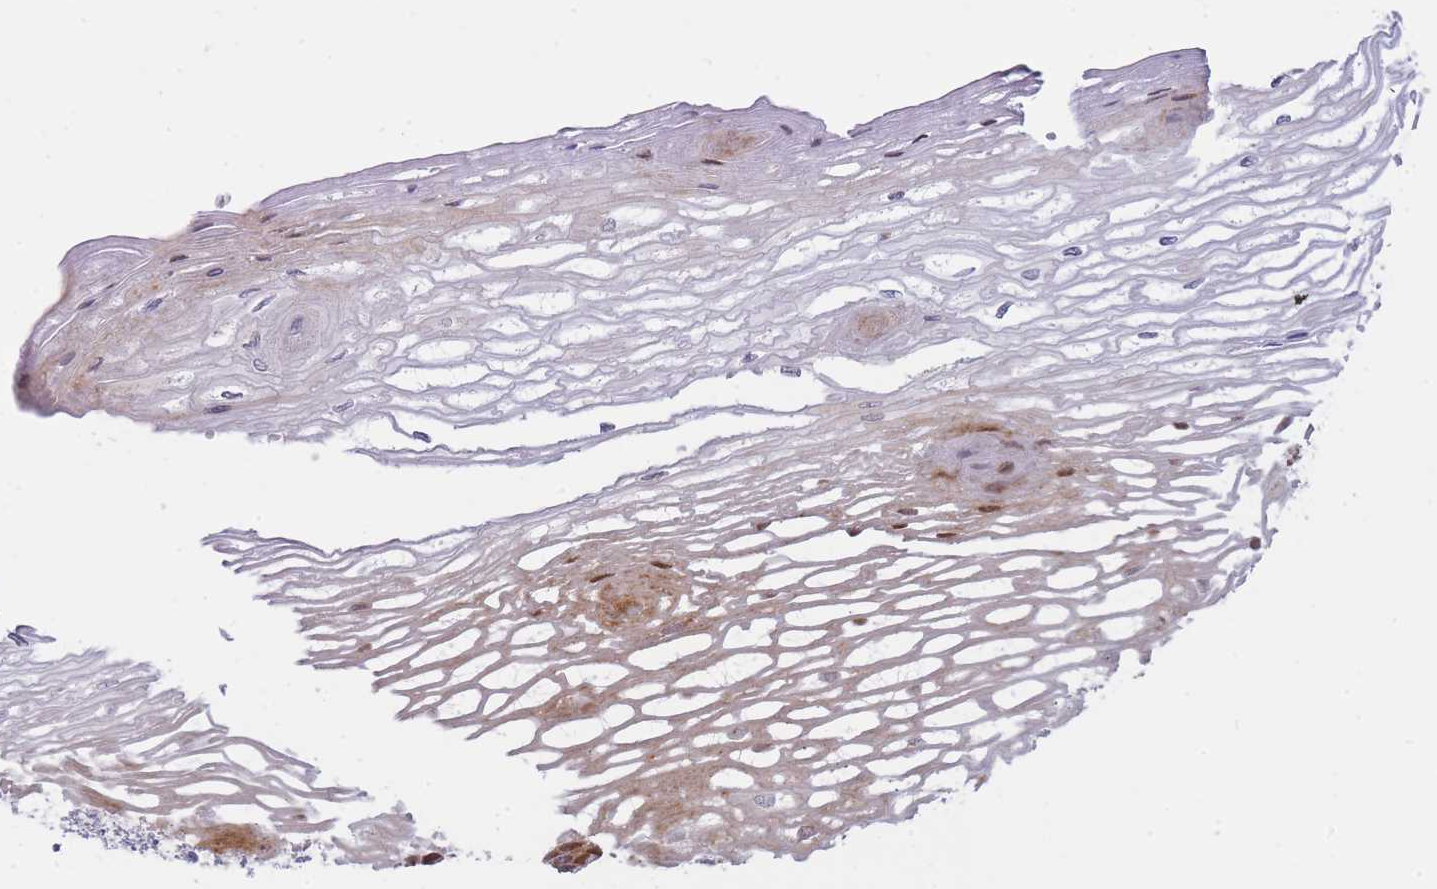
{"staining": {"intensity": "strong", "quantity": "<25%", "location": "cytoplasmic/membranous,nuclear"}, "tissue": "esophagus", "cell_type": "Squamous epithelial cells", "image_type": "normal", "snomed": [{"axis": "morphology", "description": "Normal tissue, NOS"}, {"axis": "topography", "description": "Esophagus"}], "caption": "The immunohistochemical stain labels strong cytoplasmic/membranous,nuclear staining in squamous epithelial cells of unremarkable esophagus.", "gene": "ATP5MC2", "patient": {"sex": "male", "age": 69}}